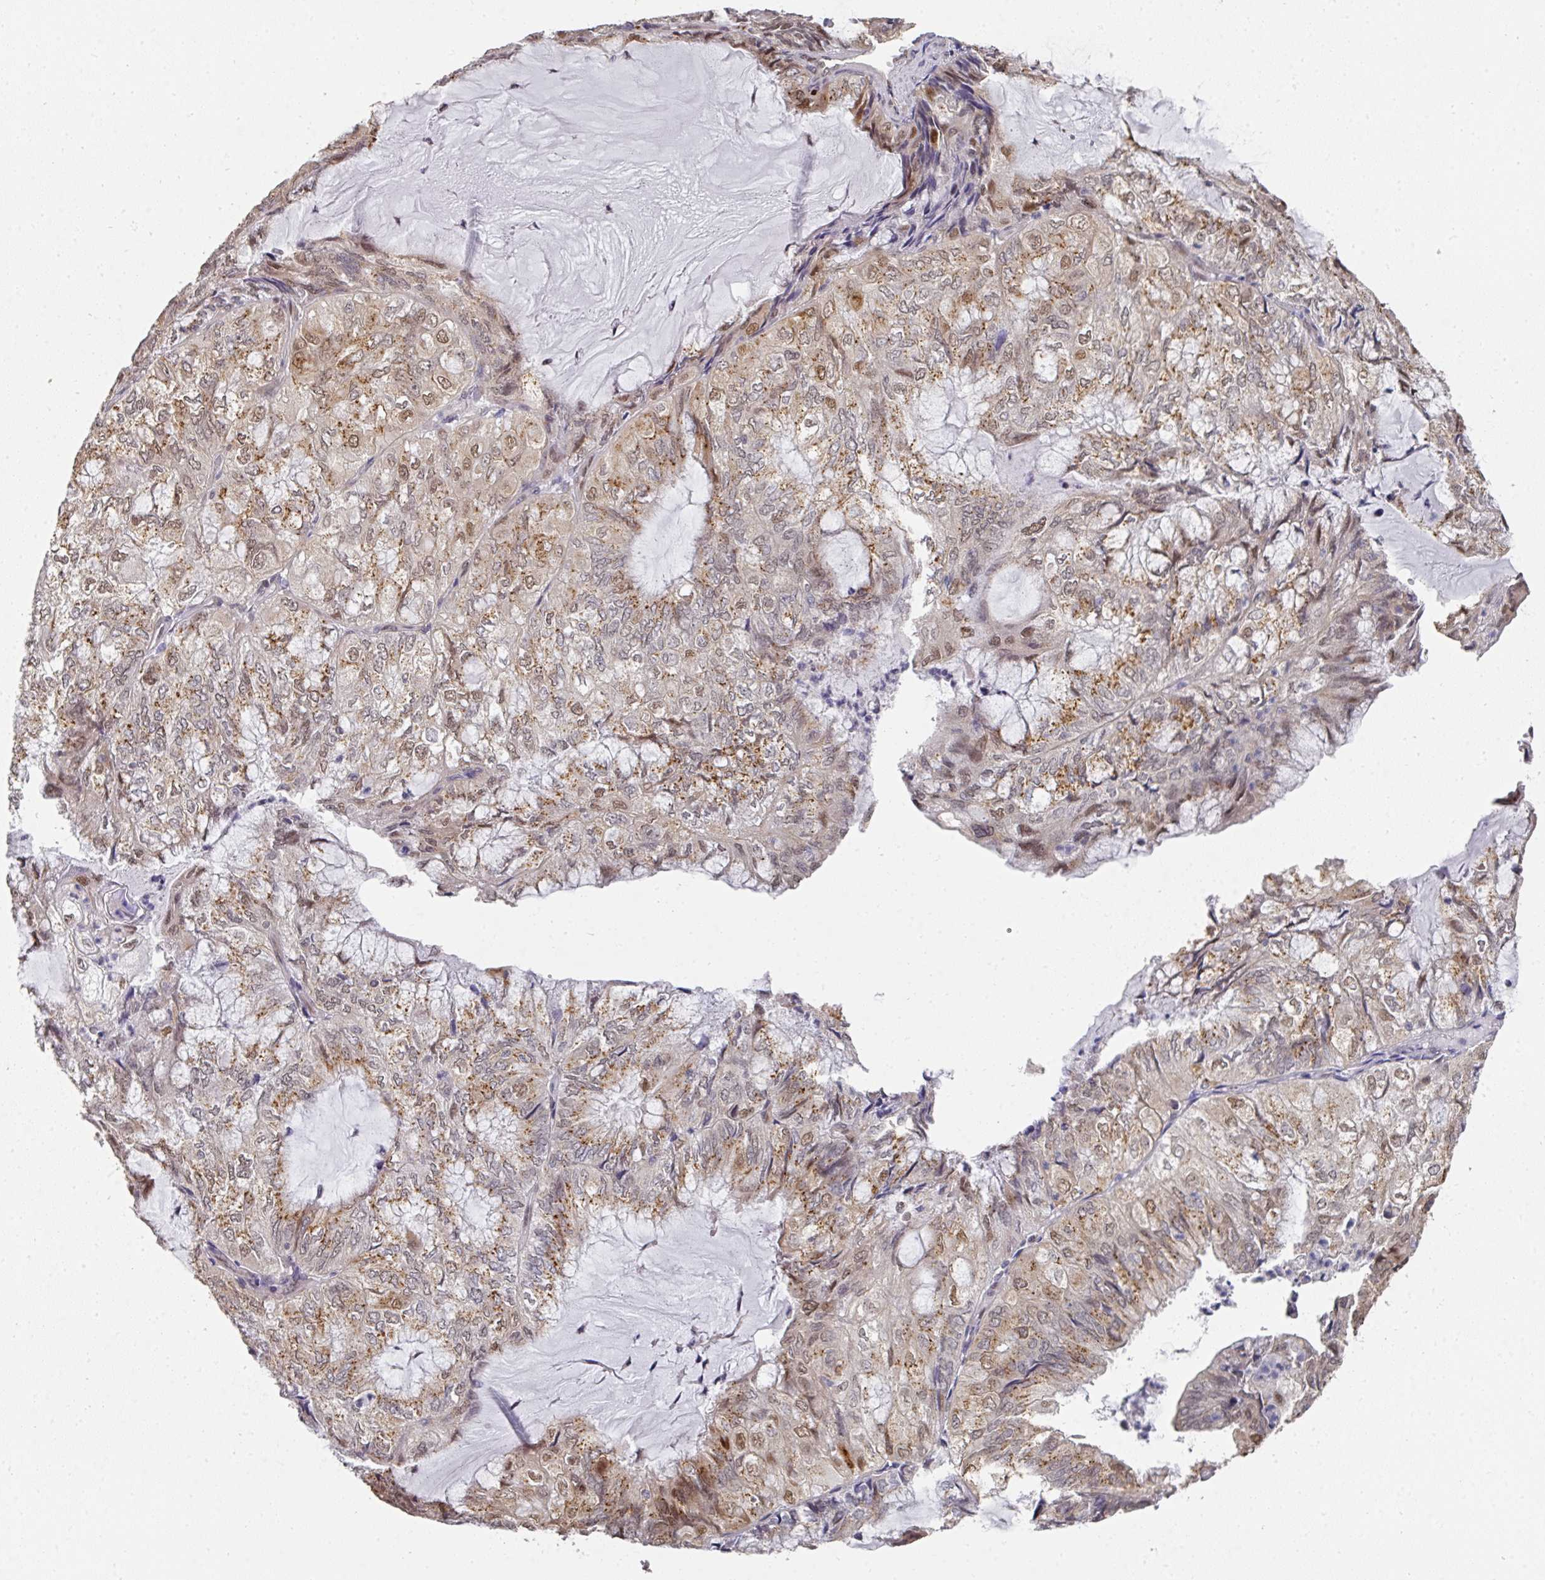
{"staining": {"intensity": "moderate", "quantity": "25%-75%", "location": "cytoplasmic/membranous,nuclear"}, "tissue": "endometrial cancer", "cell_type": "Tumor cells", "image_type": "cancer", "snomed": [{"axis": "morphology", "description": "Adenocarcinoma, NOS"}, {"axis": "topography", "description": "Endometrium"}], "caption": "Immunohistochemical staining of human endometrial cancer demonstrates medium levels of moderate cytoplasmic/membranous and nuclear expression in about 25%-75% of tumor cells.", "gene": "C18orf25", "patient": {"sex": "female", "age": 81}}